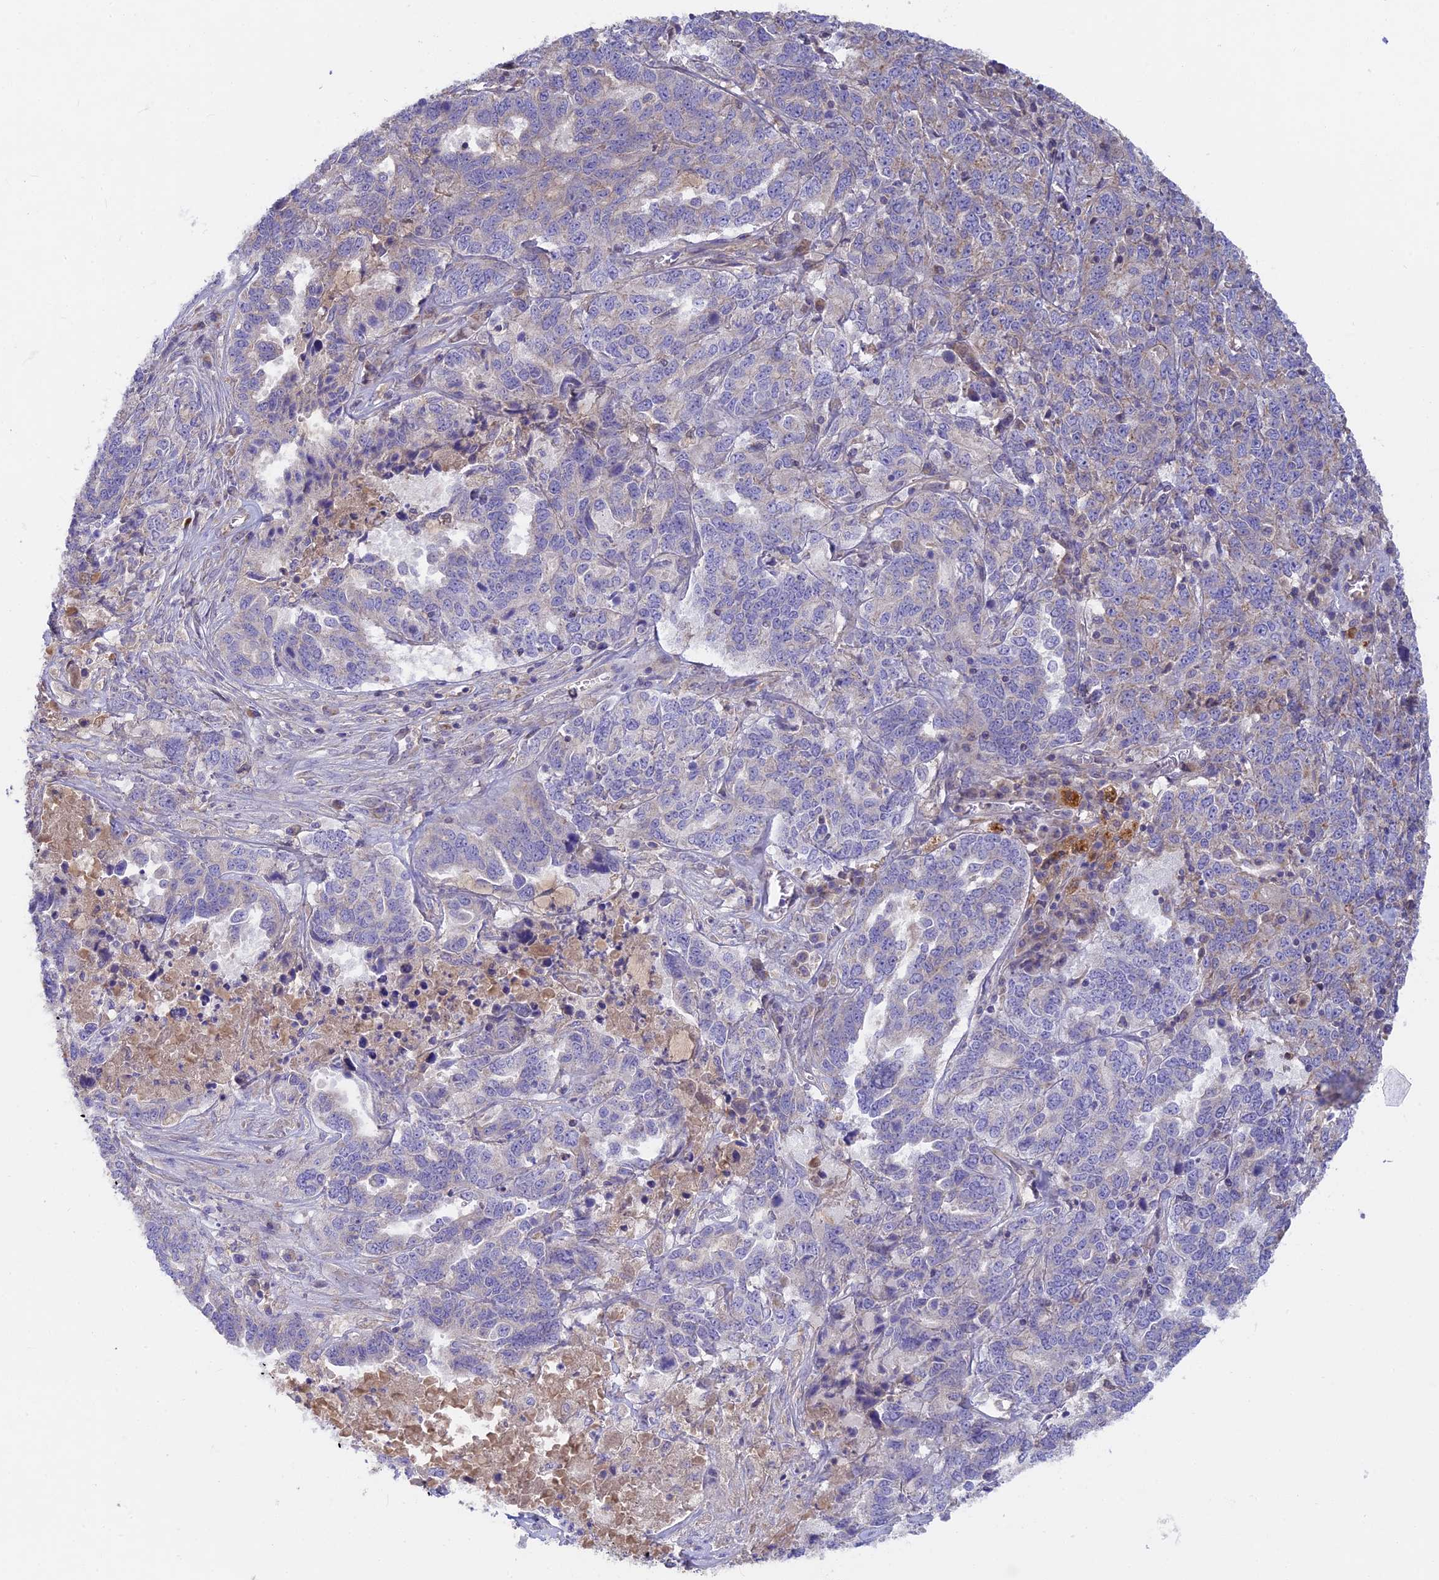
{"staining": {"intensity": "negative", "quantity": "none", "location": "none"}, "tissue": "ovarian cancer", "cell_type": "Tumor cells", "image_type": "cancer", "snomed": [{"axis": "morphology", "description": "Carcinoma, endometroid"}, {"axis": "topography", "description": "Ovary"}], "caption": "Tumor cells show no significant protein positivity in ovarian cancer (endometroid carcinoma). The staining was performed using DAB to visualize the protein expression in brown, while the nuclei were stained in blue with hematoxylin (Magnification: 20x).", "gene": "PZP", "patient": {"sex": "female", "age": 62}}